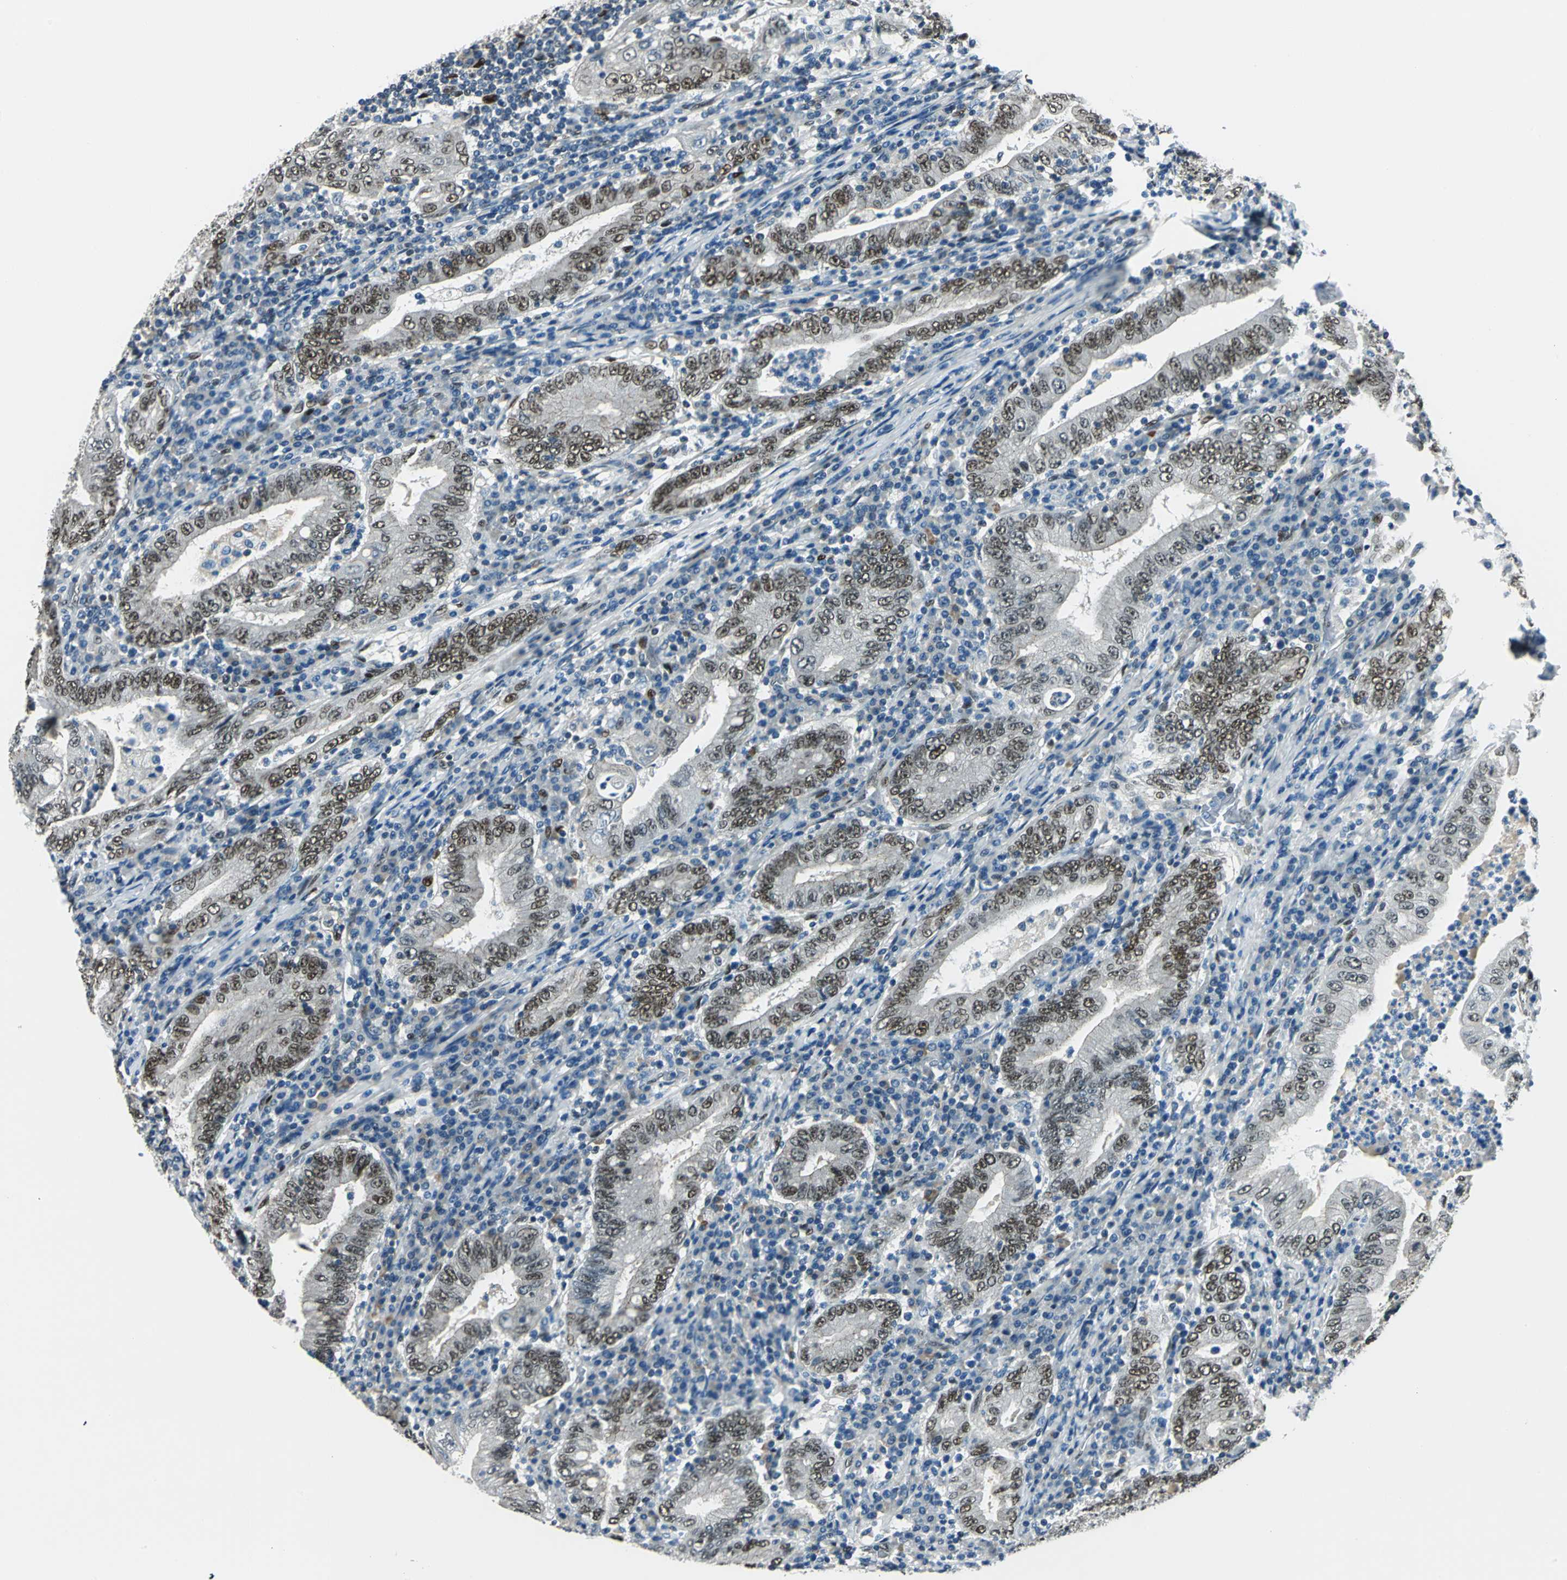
{"staining": {"intensity": "moderate", "quantity": ">75%", "location": "nuclear"}, "tissue": "stomach cancer", "cell_type": "Tumor cells", "image_type": "cancer", "snomed": [{"axis": "morphology", "description": "Normal tissue, NOS"}, {"axis": "morphology", "description": "Adenocarcinoma, NOS"}, {"axis": "topography", "description": "Esophagus"}, {"axis": "topography", "description": "Stomach, upper"}, {"axis": "topography", "description": "Peripheral nerve tissue"}], "caption": "A medium amount of moderate nuclear positivity is present in about >75% of tumor cells in stomach cancer (adenocarcinoma) tissue.", "gene": "NFIA", "patient": {"sex": "male", "age": 62}}